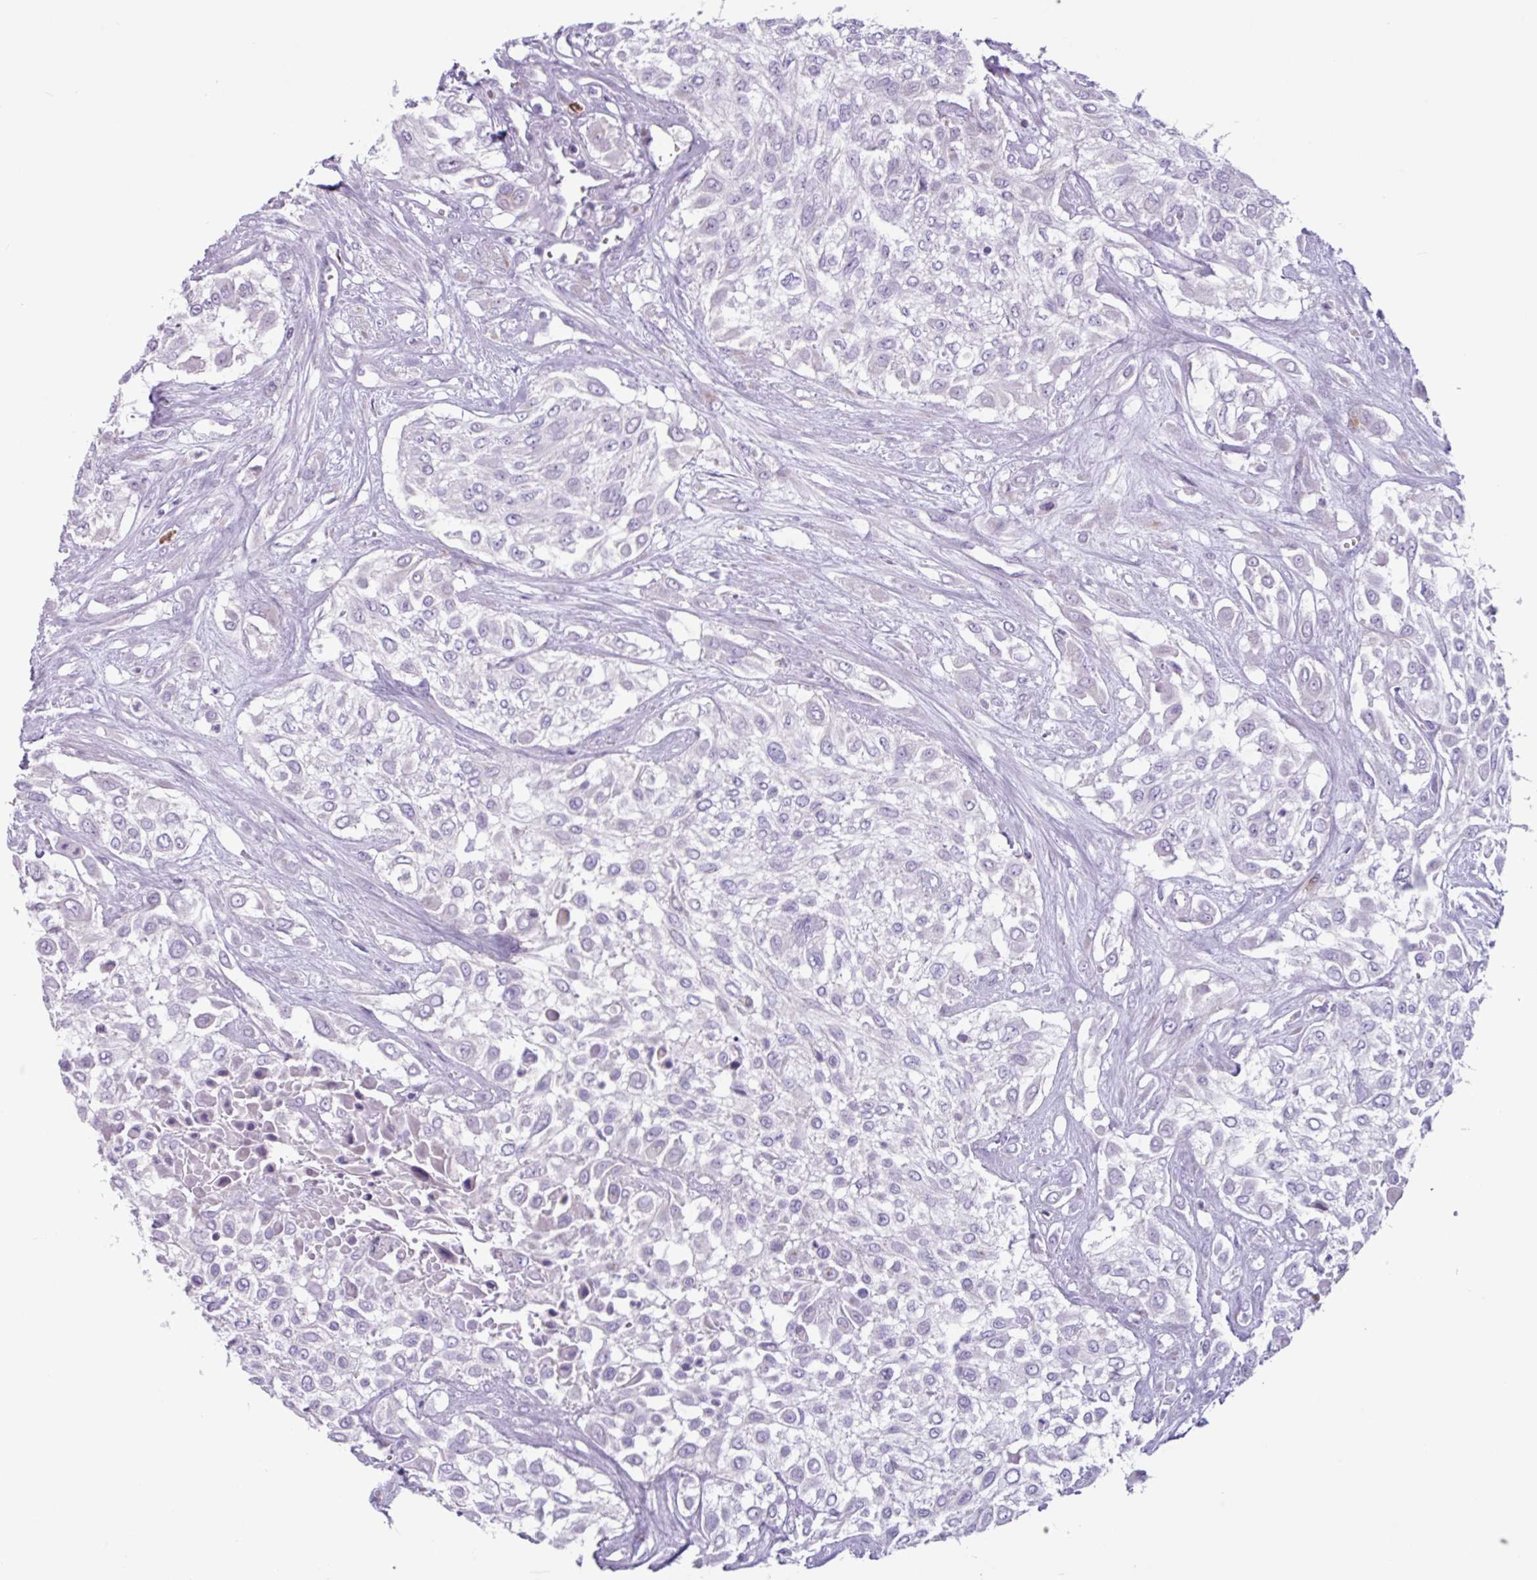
{"staining": {"intensity": "negative", "quantity": "none", "location": "none"}, "tissue": "urothelial cancer", "cell_type": "Tumor cells", "image_type": "cancer", "snomed": [{"axis": "morphology", "description": "Urothelial carcinoma, High grade"}, {"axis": "topography", "description": "Urinary bladder"}], "caption": "High-grade urothelial carcinoma was stained to show a protein in brown. There is no significant positivity in tumor cells.", "gene": "ADGRE1", "patient": {"sex": "male", "age": 57}}